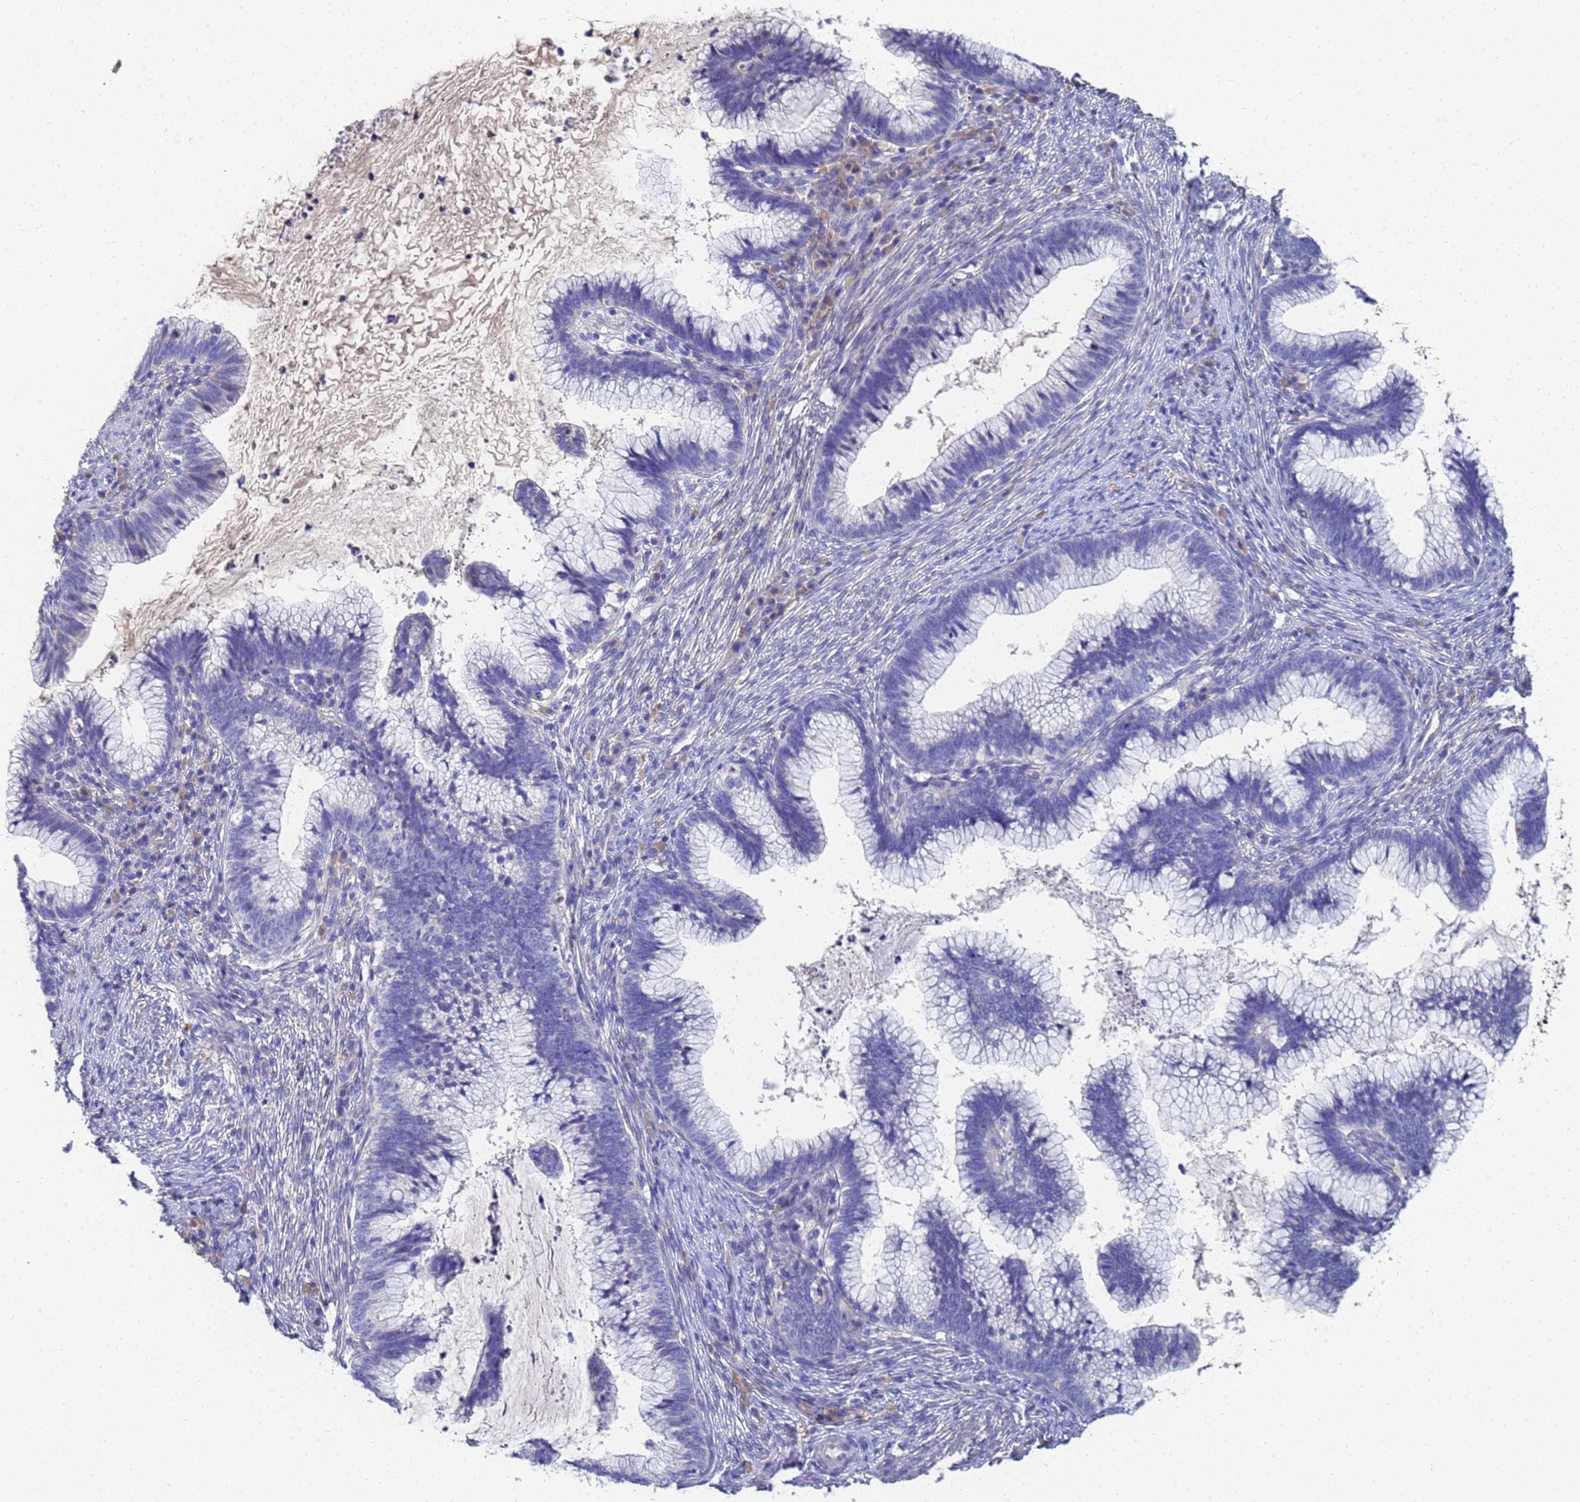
{"staining": {"intensity": "negative", "quantity": "none", "location": "none"}, "tissue": "cervical cancer", "cell_type": "Tumor cells", "image_type": "cancer", "snomed": [{"axis": "morphology", "description": "Adenocarcinoma, NOS"}, {"axis": "topography", "description": "Cervix"}], "caption": "An IHC image of cervical cancer is shown. There is no staining in tumor cells of cervical cancer. Nuclei are stained in blue.", "gene": "LBX2", "patient": {"sex": "female", "age": 36}}